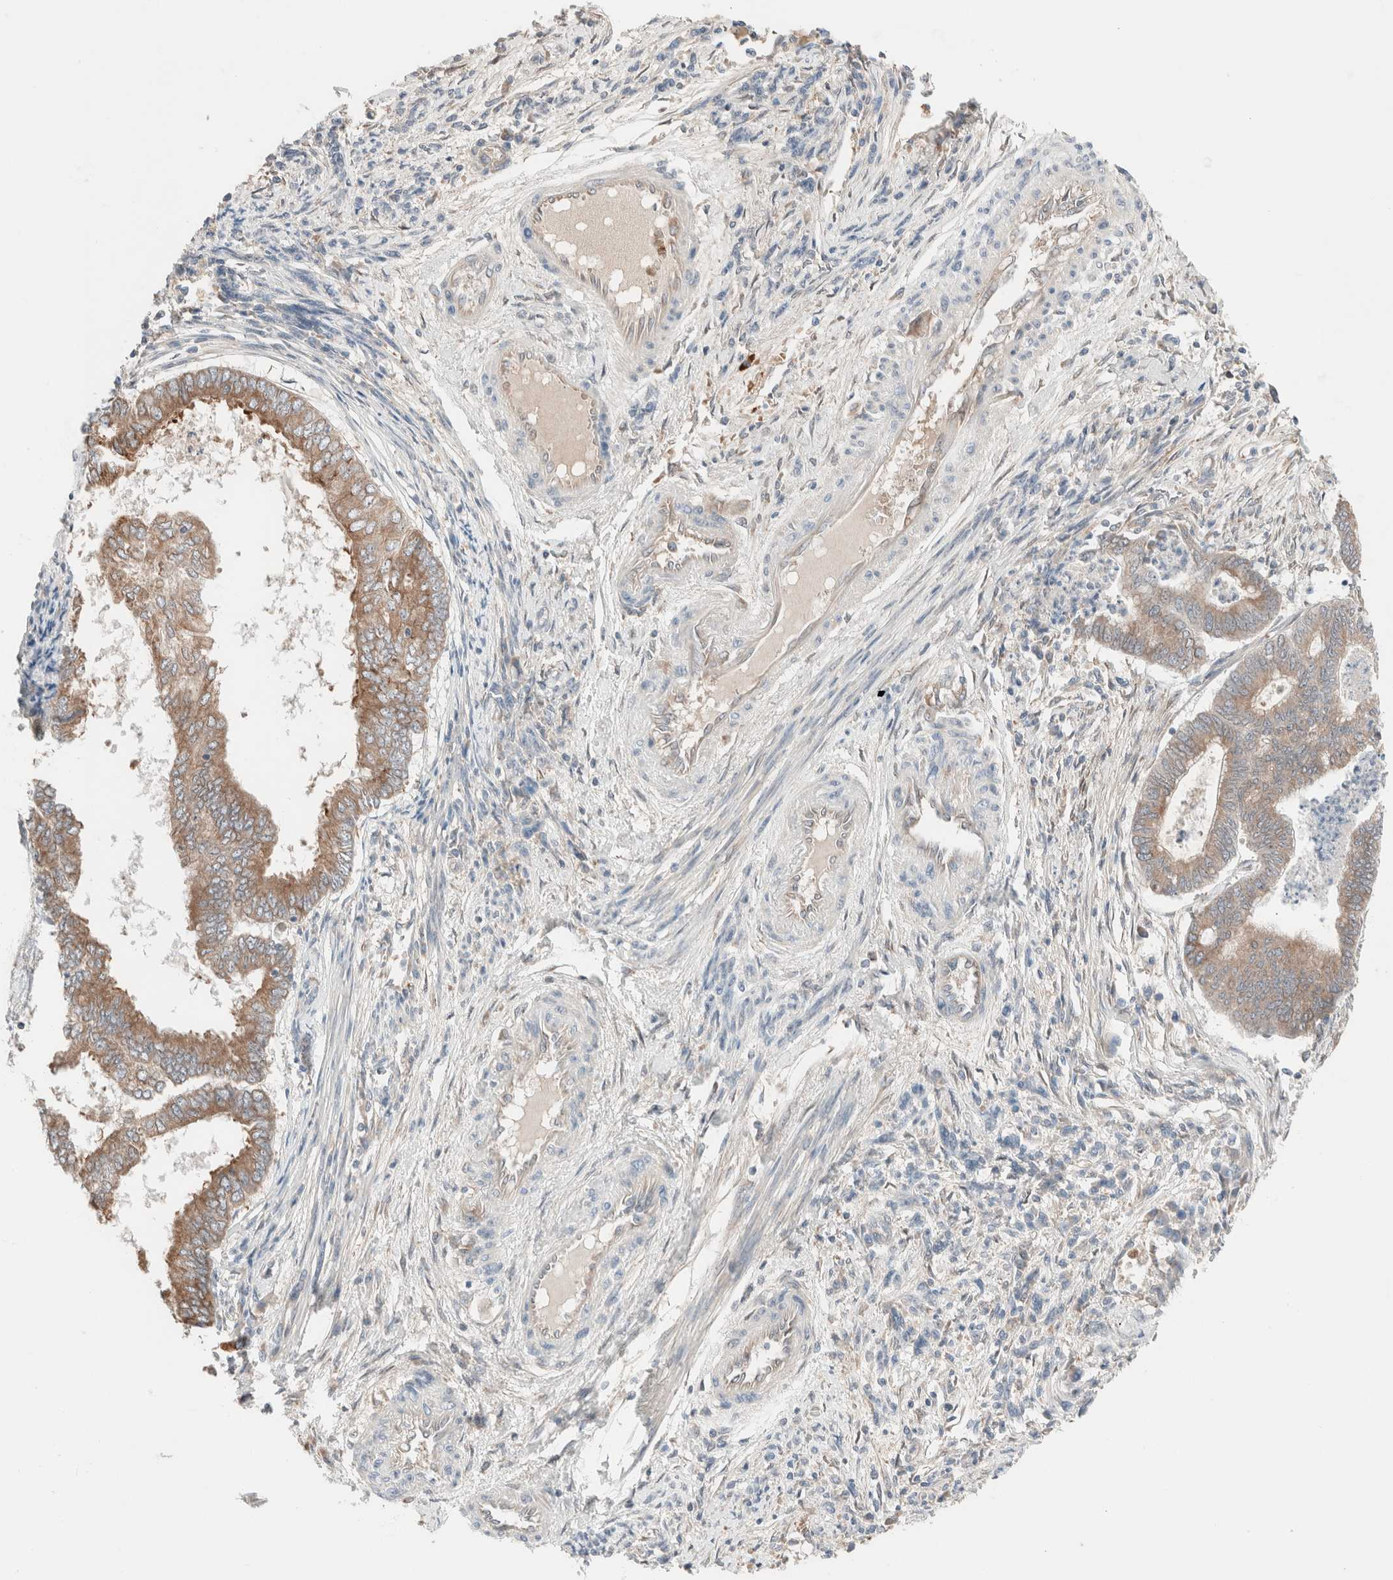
{"staining": {"intensity": "moderate", "quantity": ">75%", "location": "cytoplasmic/membranous"}, "tissue": "endometrial cancer", "cell_type": "Tumor cells", "image_type": "cancer", "snomed": [{"axis": "morphology", "description": "Polyp, NOS"}, {"axis": "morphology", "description": "Adenocarcinoma, NOS"}, {"axis": "morphology", "description": "Adenoma, NOS"}, {"axis": "topography", "description": "Endometrium"}], "caption": "A high-resolution micrograph shows immunohistochemistry staining of endometrial cancer, which displays moderate cytoplasmic/membranous expression in about >75% of tumor cells. The staining is performed using DAB brown chromogen to label protein expression. The nuclei are counter-stained blue using hematoxylin.", "gene": "PCM1", "patient": {"sex": "female", "age": 79}}